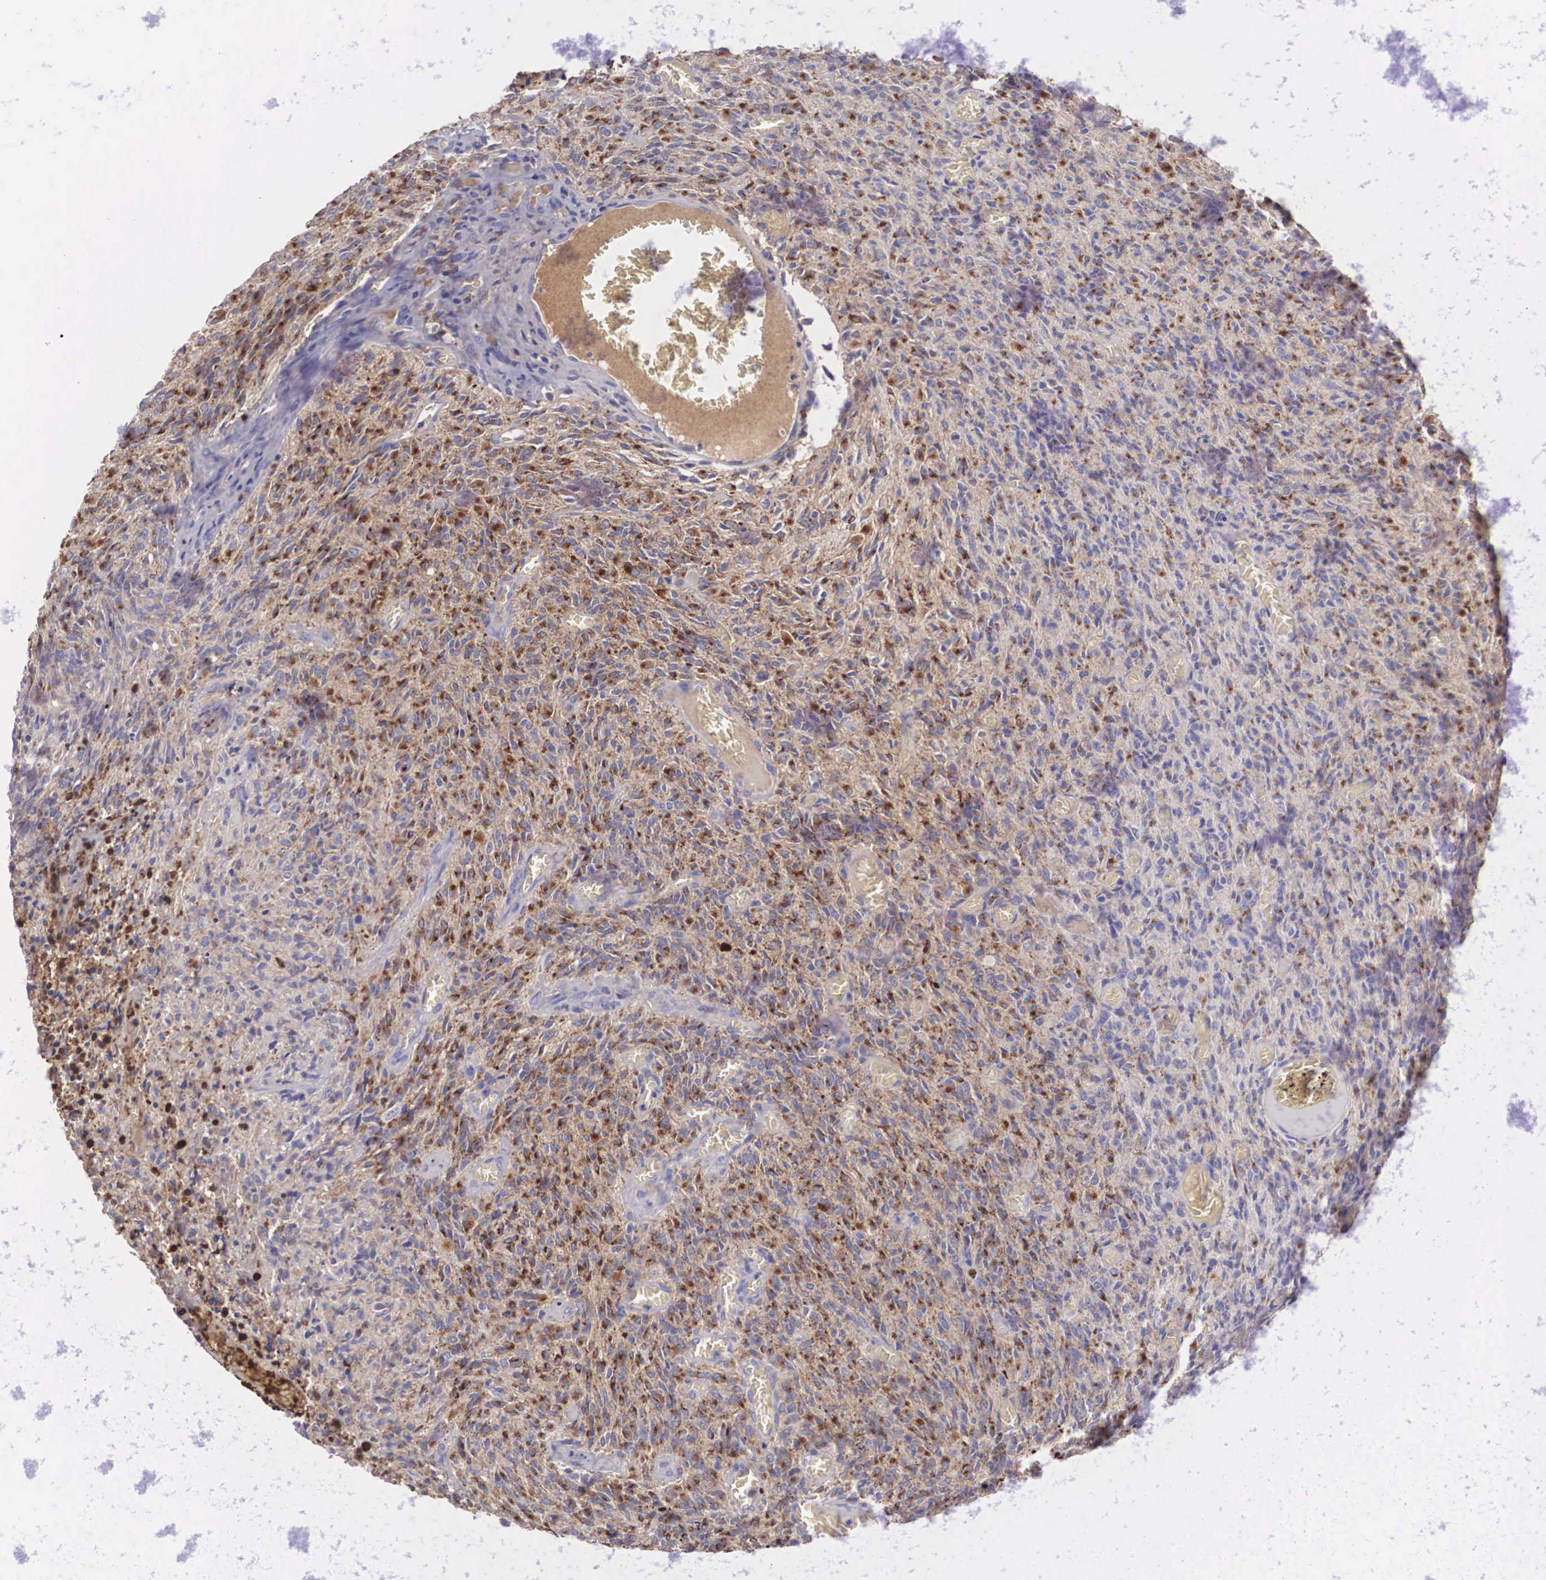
{"staining": {"intensity": "moderate", "quantity": "25%-75%", "location": "cytoplasmic/membranous"}, "tissue": "glioma", "cell_type": "Tumor cells", "image_type": "cancer", "snomed": [{"axis": "morphology", "description": "Glioma, malignant, High grade"}, {"axis": "topography", "description": "Brain"}], "caption": "A micrograph of malignant glioma (high-grade) stained for a protein exhibits moderate cytoplasmic/membranous brown staining in tumor cells.", "gene": "CLU", "patient": {"sex": "male", "age": 56}}